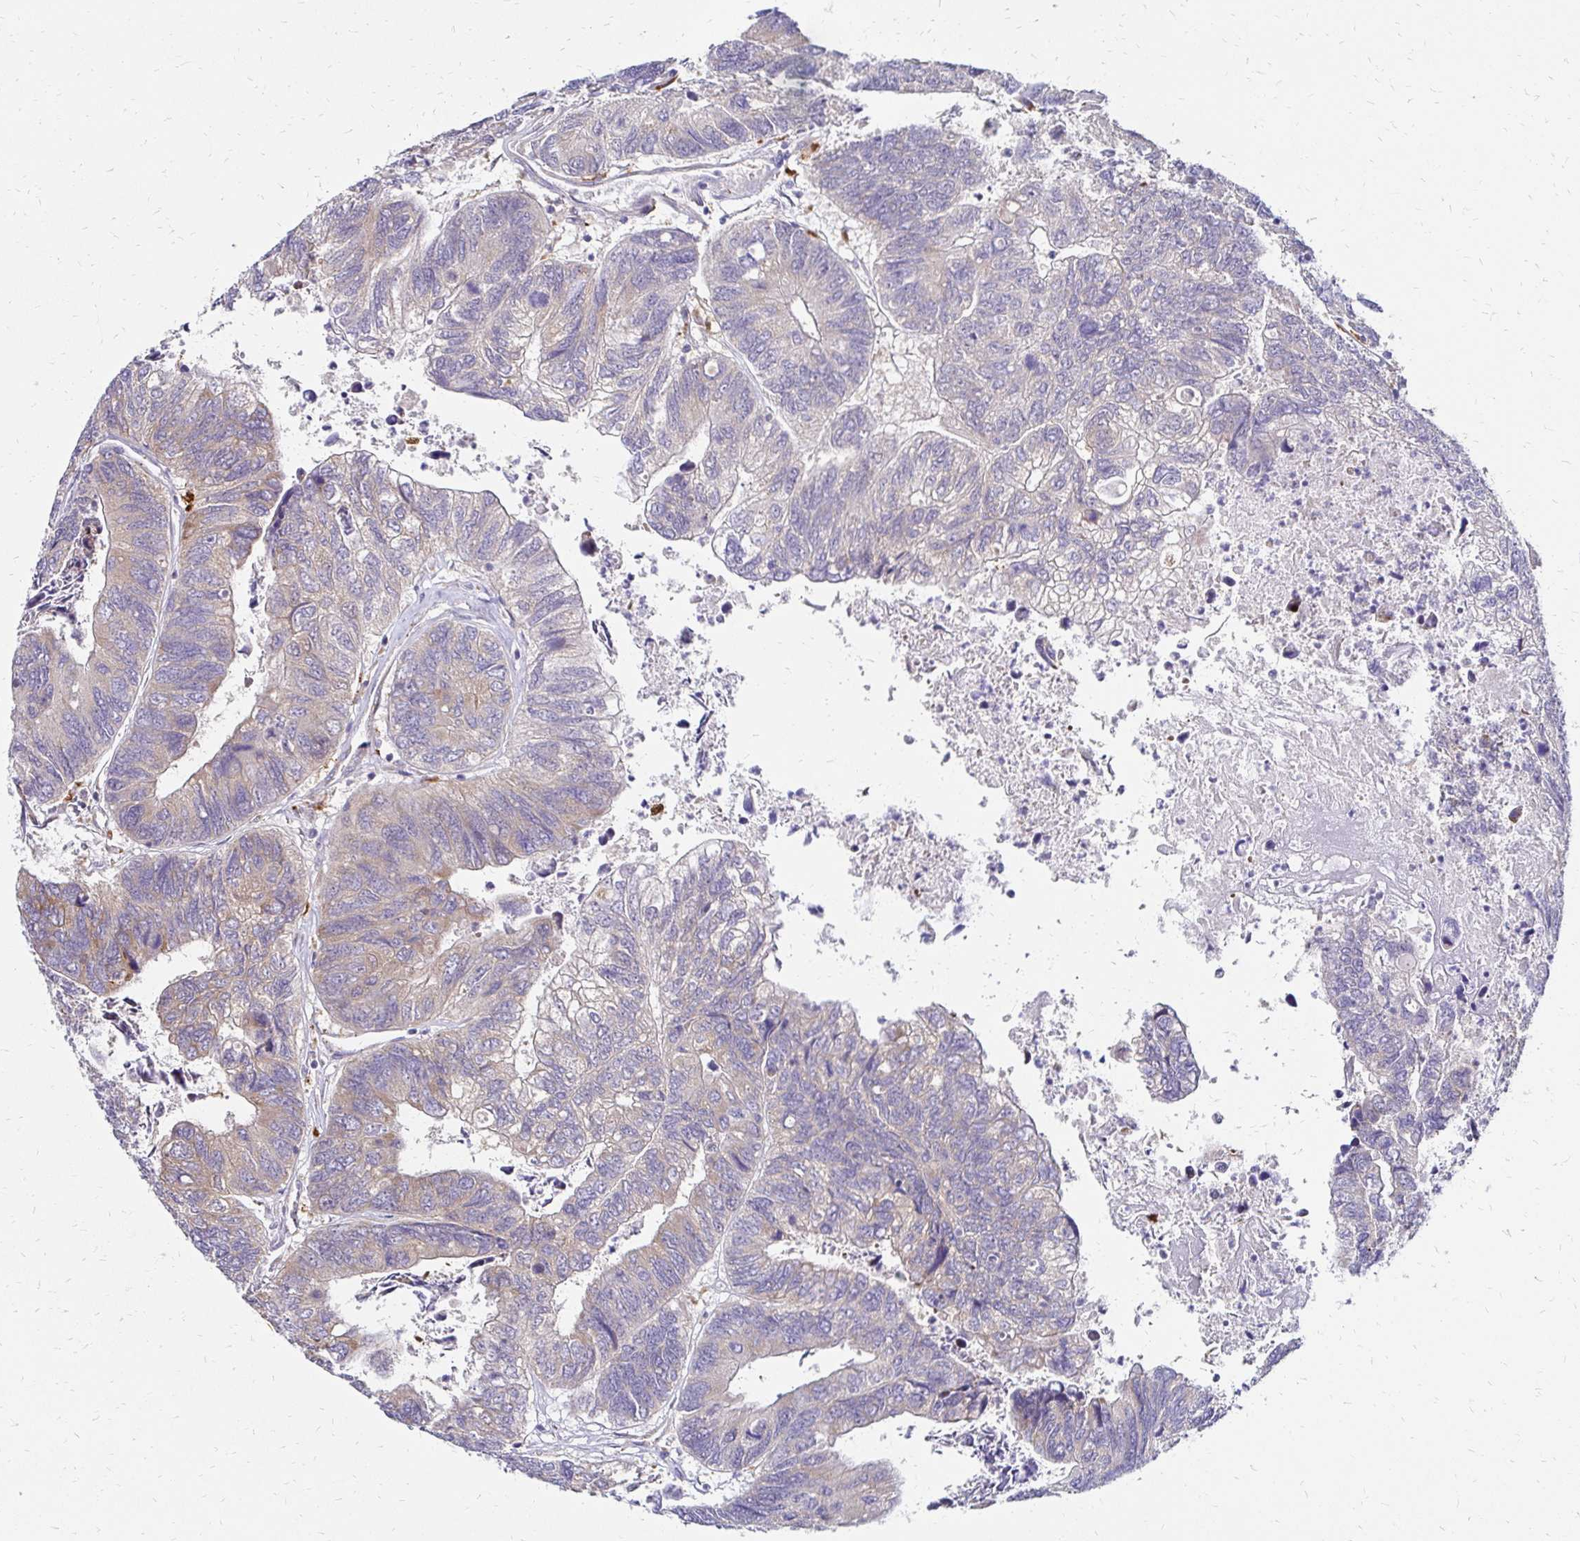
{"staining": {"intensity": "weak", "quantity": "<25%", "location": "cytoplasmic/membranous"}, "tissue": "colorectal cancer", "cell_type": "Tumor cells", "image_type": "cancer", "snomed": [{"axis": "morphology", "description": "Adenocarcinoma, NOS"}, {"axis": "topography", "description": "Colon"}], "caption": "Tumor cells show no significant staining in colorectal adenocarcinoma.", "gene": "IDUA", "patient": {"sex": "female", "age": 67}}